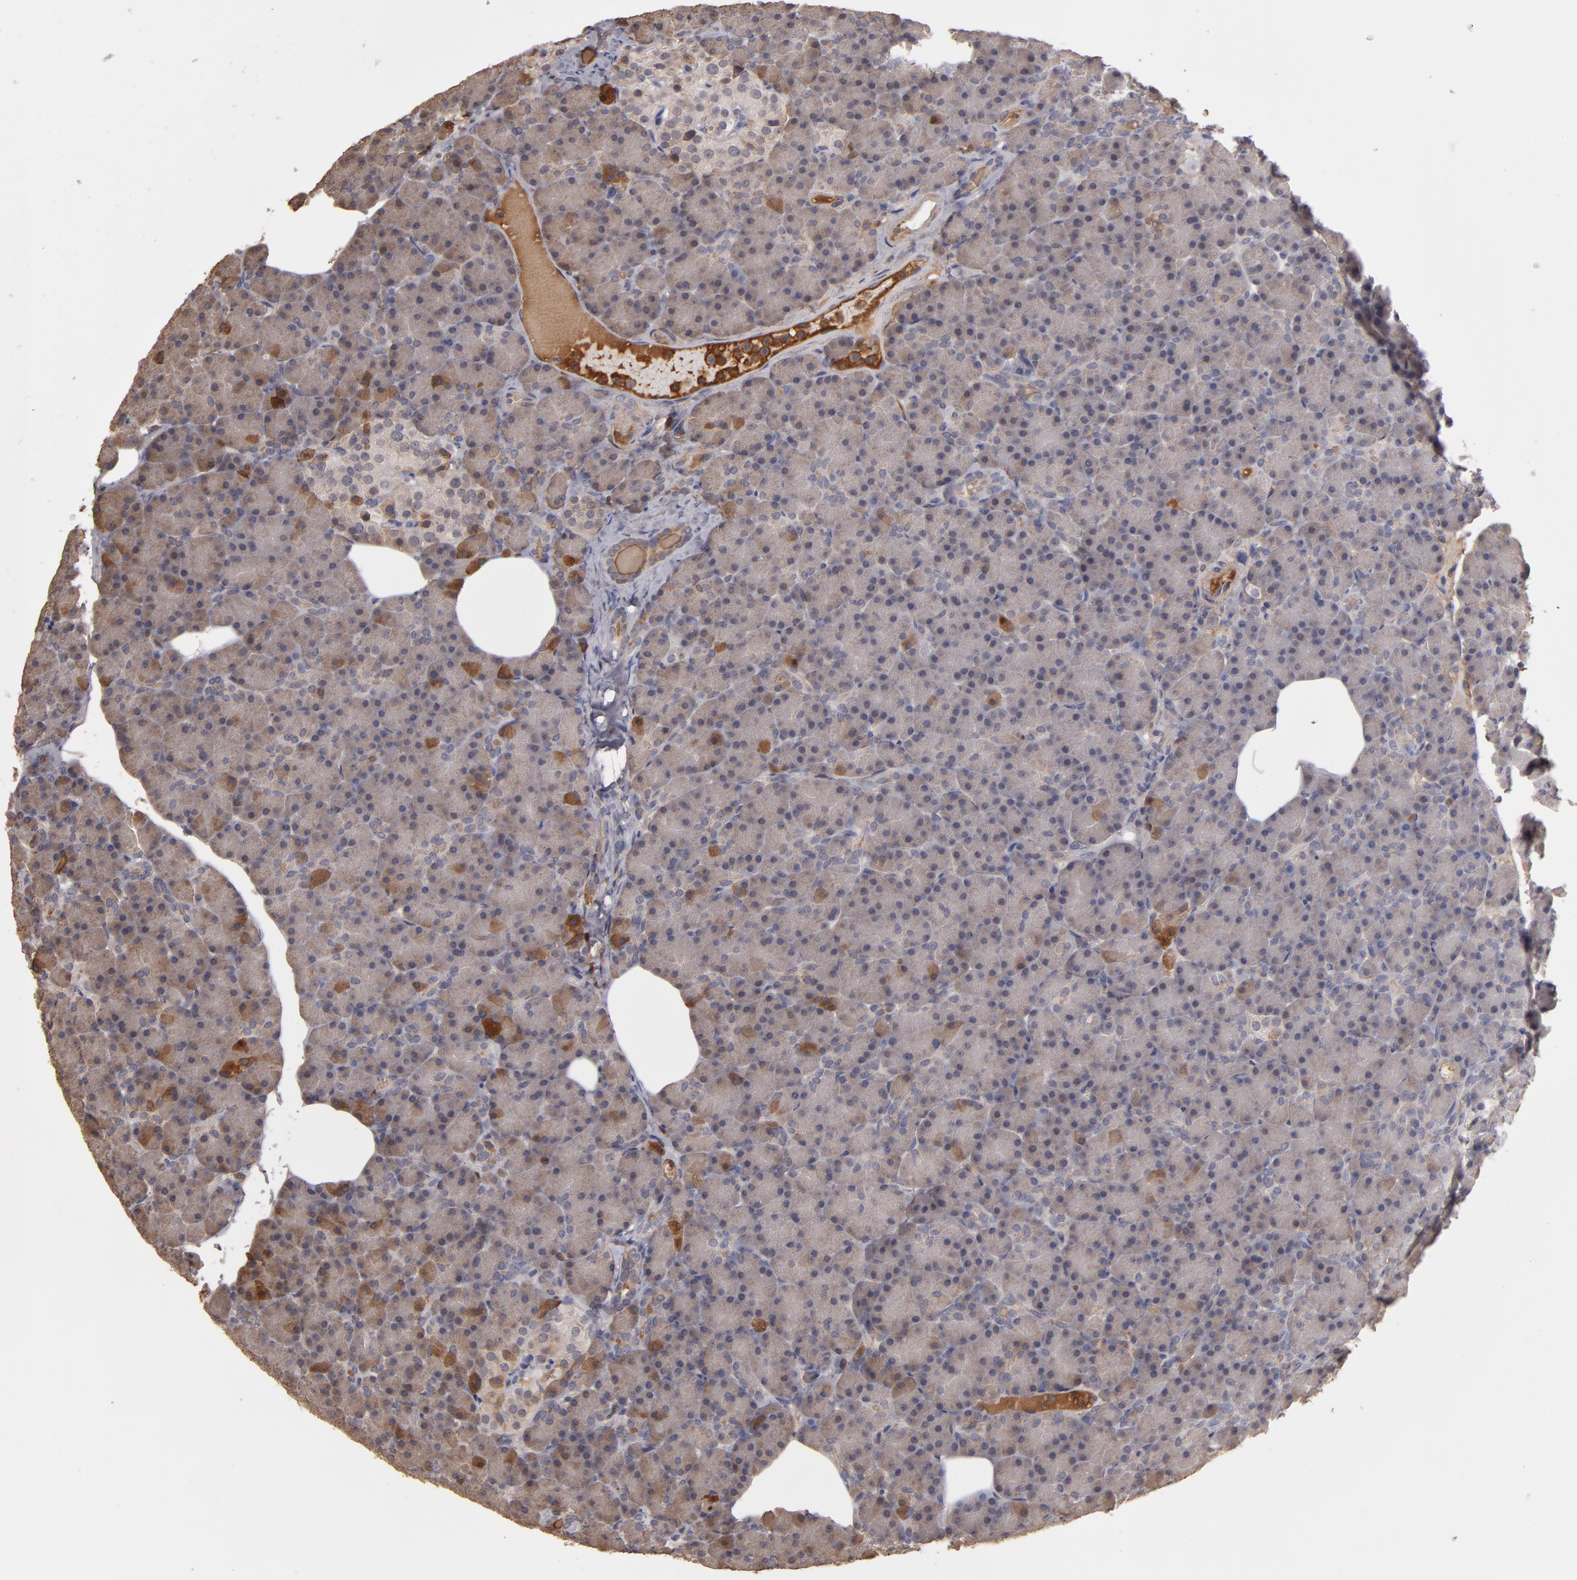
{"staining": {"intensity": "moderate", "quantity": "<25%", "location": "cytoplasmic/membranous"}, "tissue": "pancreas", "cell_type": "Exocrine glandular cells", "image_type": "normal", "snomed": [{"axis": "morphology", "description": "Normal tissue, NOS"}, {"axis": "topography", "description": "Pancreas"}], "caption": "The photomicrograph displays staining of unremarkable pancreas, revealing moderate cytoplasmic/membranous protein expression (brown color) within exocrine glandular cells.", "gene": "SERPINA7", "patient": {"sex": "female", "age": 43}}